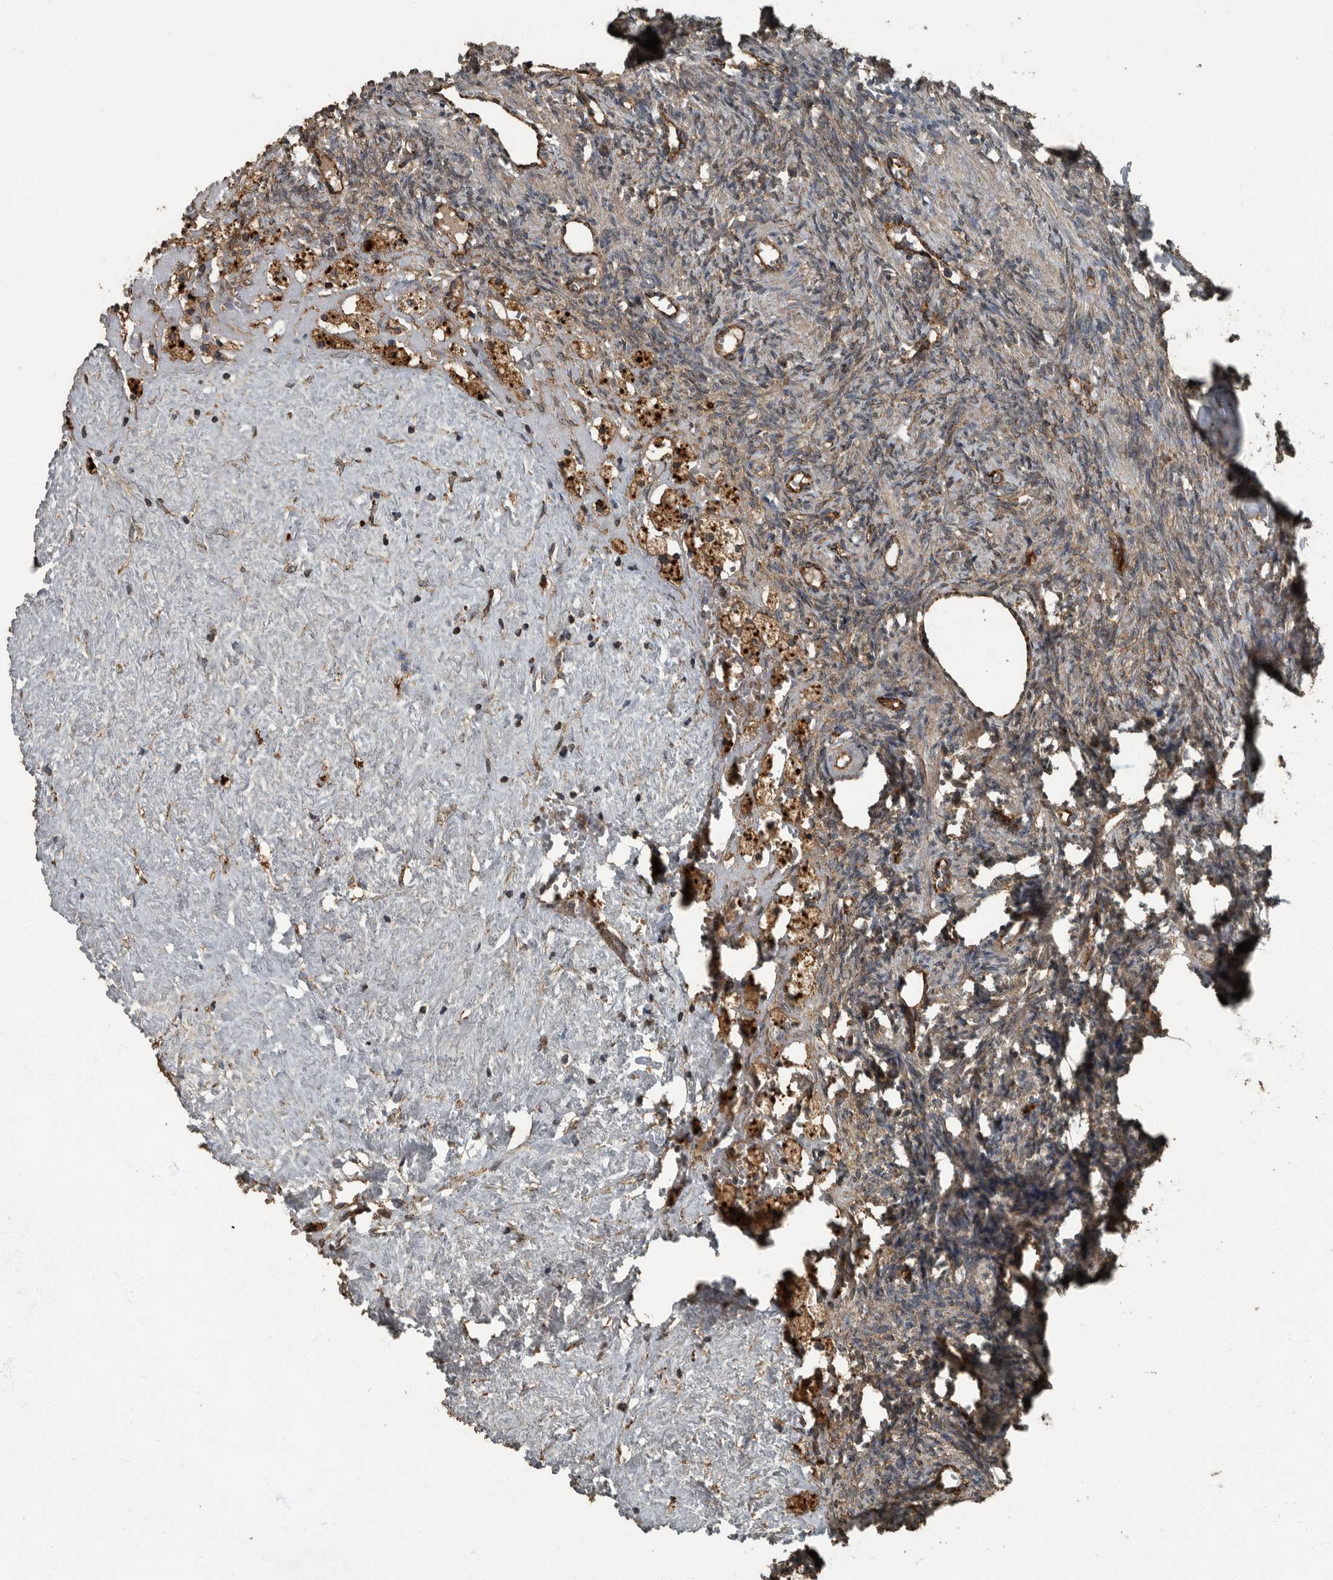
{"staining": {"intensity": "moderate", "quantity": "25%-75%", "location": "cytoplasmic/membranous"}, "tissue": "ovary", "cell_type": "Ovarian stroma cells", "image_type": "normal", "snomed": [{"axis": "morphology", "description": "Normal tissue, NOS"}, {"axis": "topography", "description": "Ovary"}], "caption": "Immunohistochemical staining of benign human ovary exhibits moderate cytoplasmic/membranous protein positivity in about 25%-75% of ovarian stroma cells. (brown staining indicates protein expression, while blue staining denotes nuclei).", "gene": "IL15RA", "patient": {"sex": "female", "age": 41}}